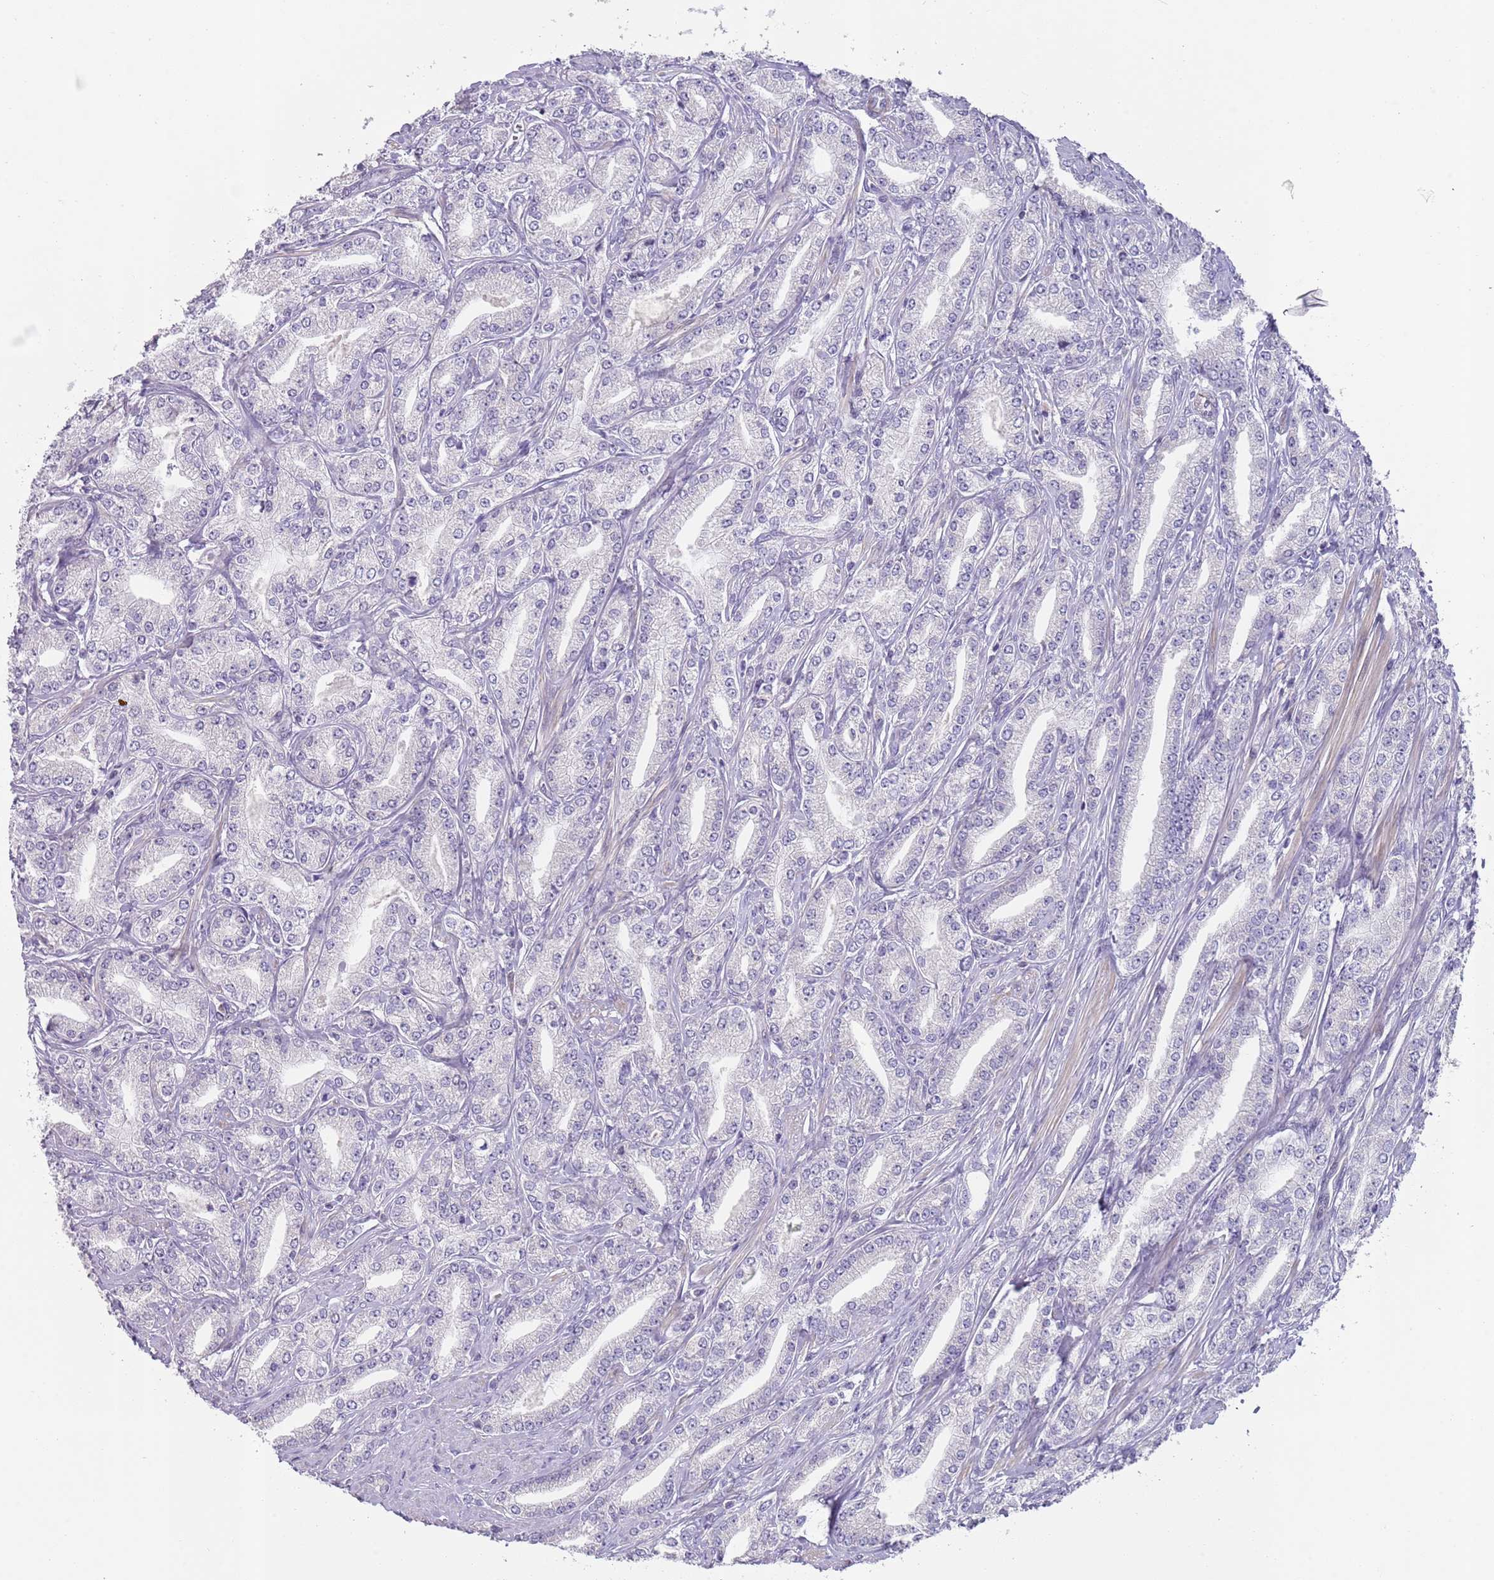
{"staining": {"intensity": "negative", "quantity": "none", "location": "none"}, "tissue": "prostate cancer", "cell_type": "Tumor cells", "image_type": "cancer", "snomed": [{"axis": "morphology", "description": "Adenocarcinoma, High grade"}, {"axis": "topography", "description": "Prostate"}], "caption": "IHC histopathology image of human prostate adenocarcinoma (high-grade) stained for a protein (brown), which shows no expression in tumor cells. (Stains: DAB IHC with hematoxylin counter stain, Microscopy: brightfield microscopy at high magnification).", "gene": "PRAC1", "patient": {"sex": "male", "age": 66}}